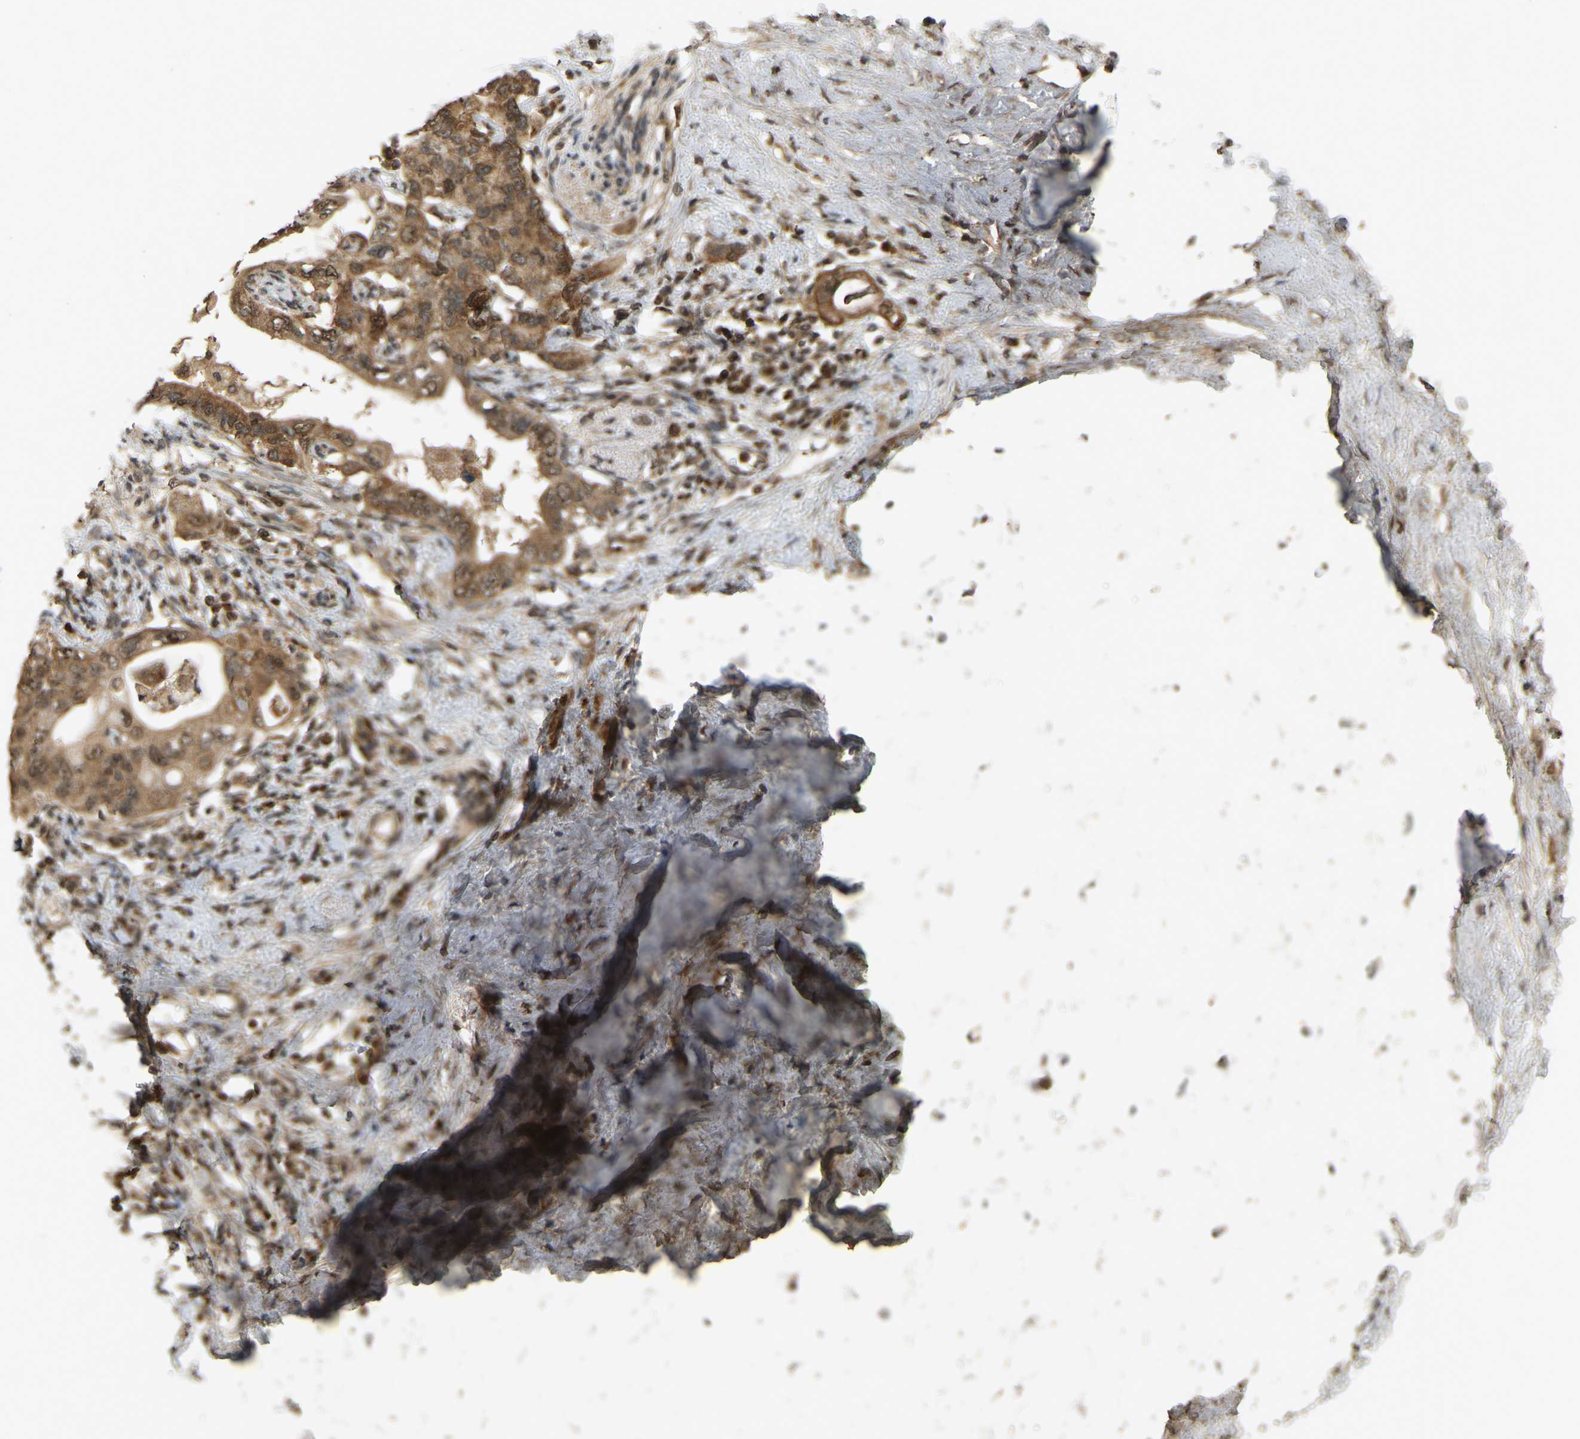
{"staining": {"intensity": "moderate", "quantity": ">75%", "location": "cytoplasmic/membranous"}, "tissue": "pancreatic cancer", "cell_type": "Tumor cells", "image_type": "cancer", "snomed": [{"axis": "morphology", "description": "Adenocarcinoma, NOS"}, {"axis": "topography", "description": "Pancreas"}], "caption": "Protein staining of adenocarcinoma (pancreatic) tissue demonstrates moderate cytoplasmic/membranous expression in approximately >75% of tumor cells.", "gene": "BRF2", "patient": {"sex": "female", "age": 56}}